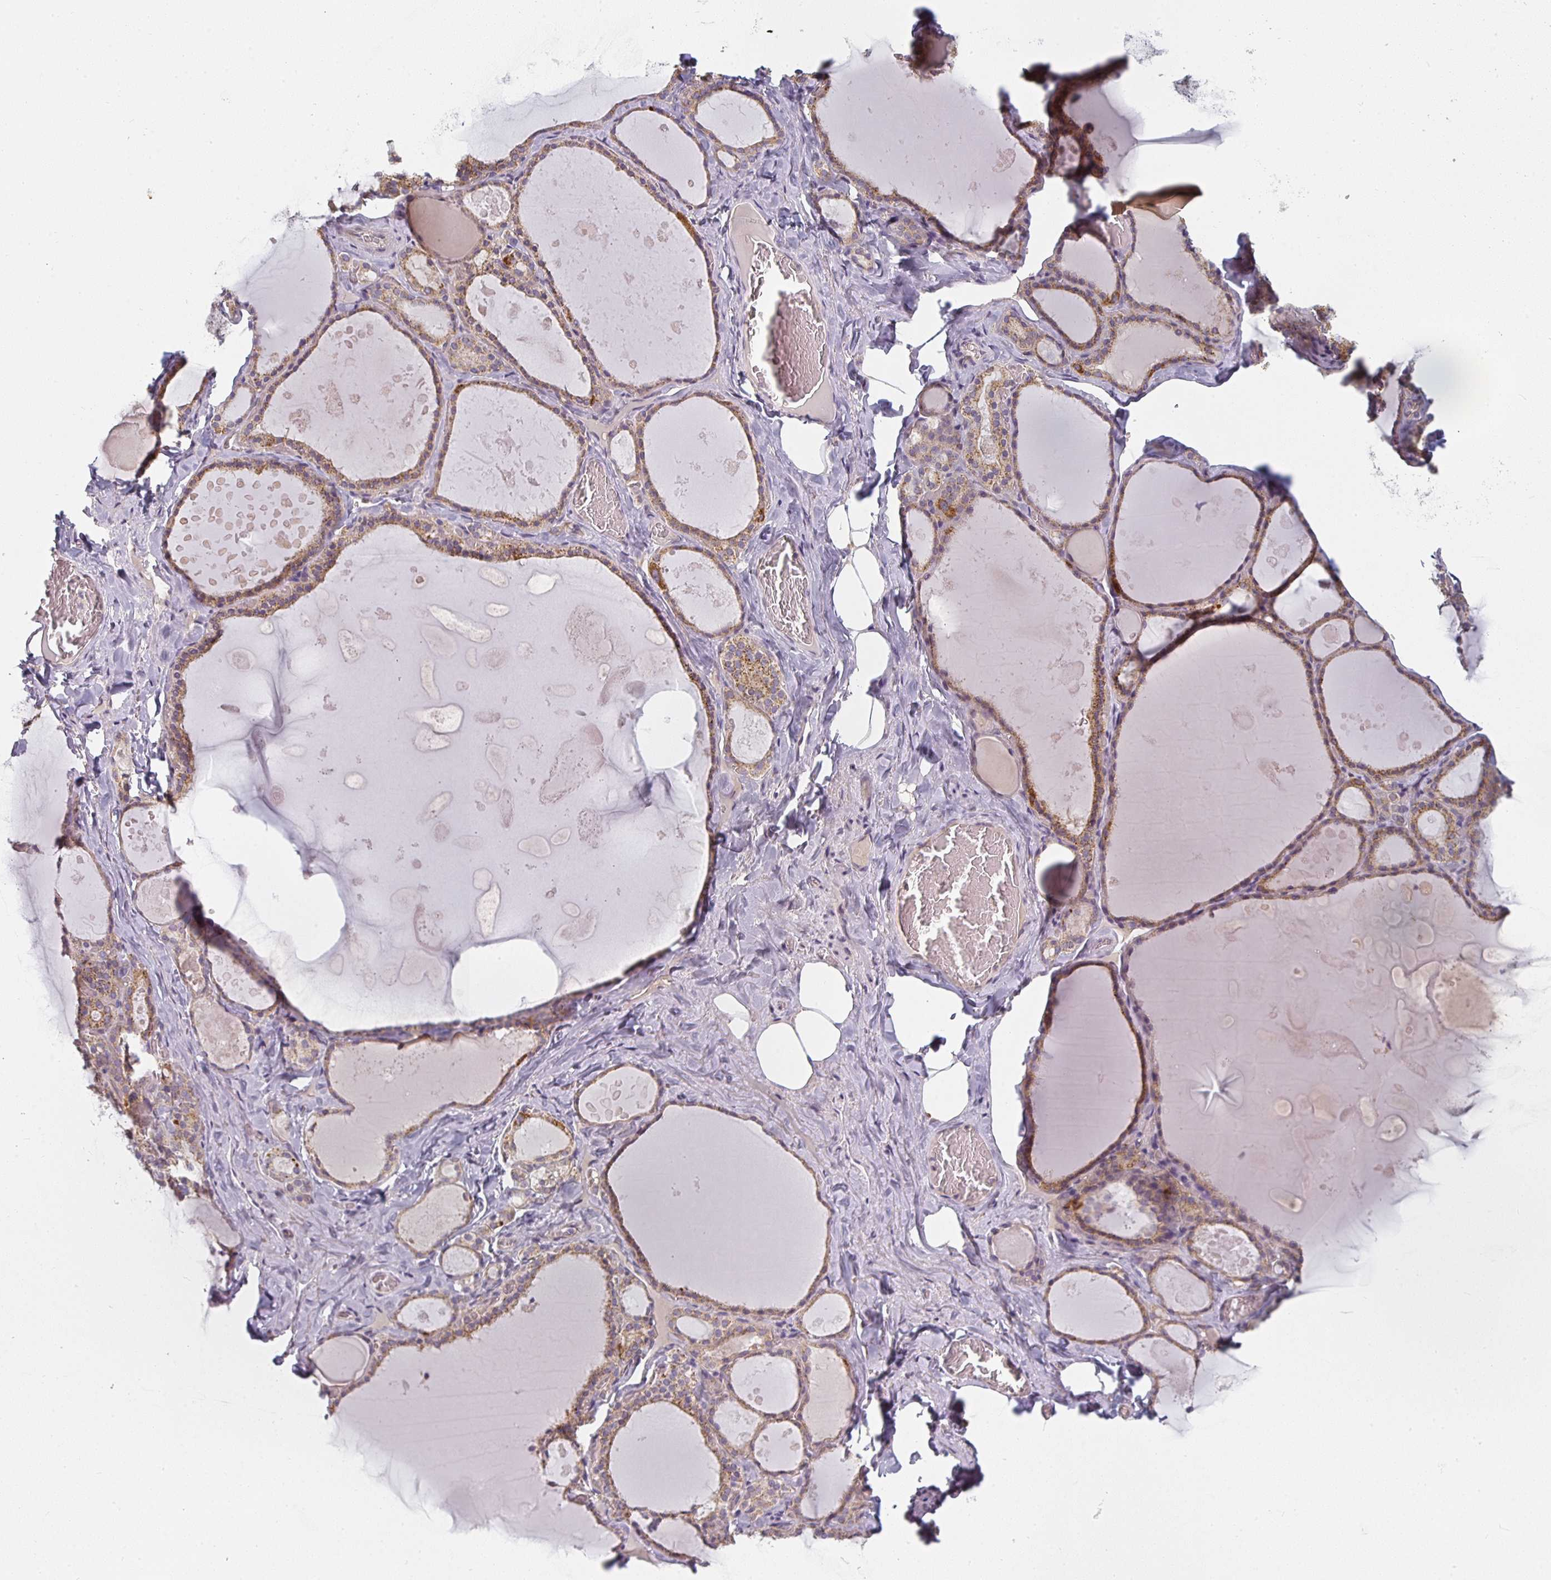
{"staining": {"intensity": "moderate", "quantity": ">75%", "location": "cytoplasmic/membranous"}, "tissue": "thyroid gland", "cell_type": "Glandular cells", "image_type": "normal", "snomed": [{"axis": "morphology", "description": "Normal tissue, NOS"}, {"axis": "topography", "description": "Thyroid gland"}], "caption": "Normal thyroid gland demonstrates moderate cytoplasmic/membranous expression in about >75% of glandular cells The staining is performed using DAB brown chromogen to label protein expression. The nuclei are counter-stained blue using hematoxylin..", "gene": "CTHRC1", "patient": {"sex": "male", "age": 56}}